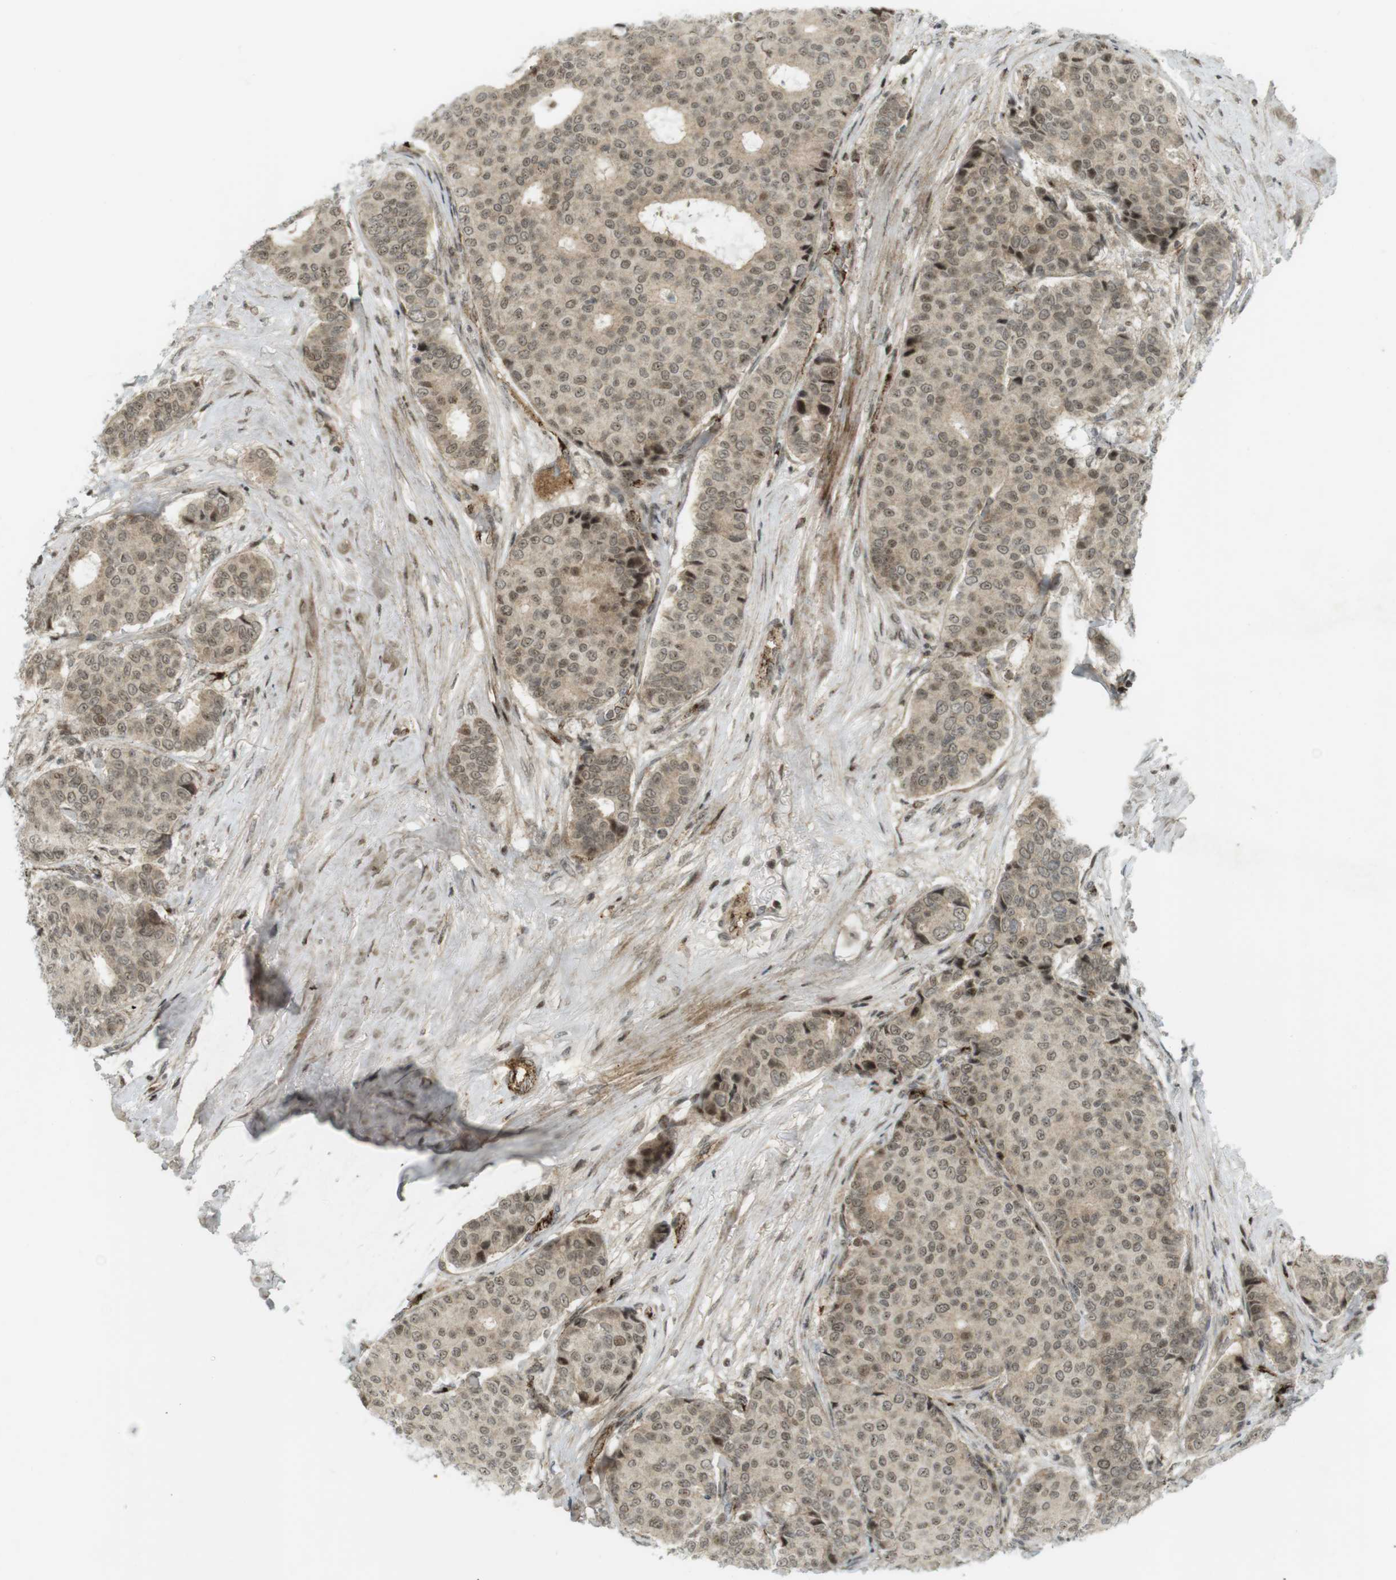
{"staining": {"intensity": "weak", "quantity": ">75%", "location": "cytoplasmic/membranous,nuclear"}, "tissue": "breast cancer", "cell_type": "Tumor cells", "image_type": "cancer", "snomed": [{"axis": "morphology", "description": "Duct carcinoma"}, {"axis": "topography", "description": "Breast"}], "caption": "Tumor cells demonstrate low levels of weak cytoplasmic/membranous and nuclear positivity in about >75% of cells in breast infiltrating ductal carcinoma. The staining was performed using DAB to visualize the protein expression in brown, while the nuclei were stained in blue with hematoxylin (Magnification: 20x).", "gene": "PPP1R13B", "patient": {"sex": "female", "age": 75}}